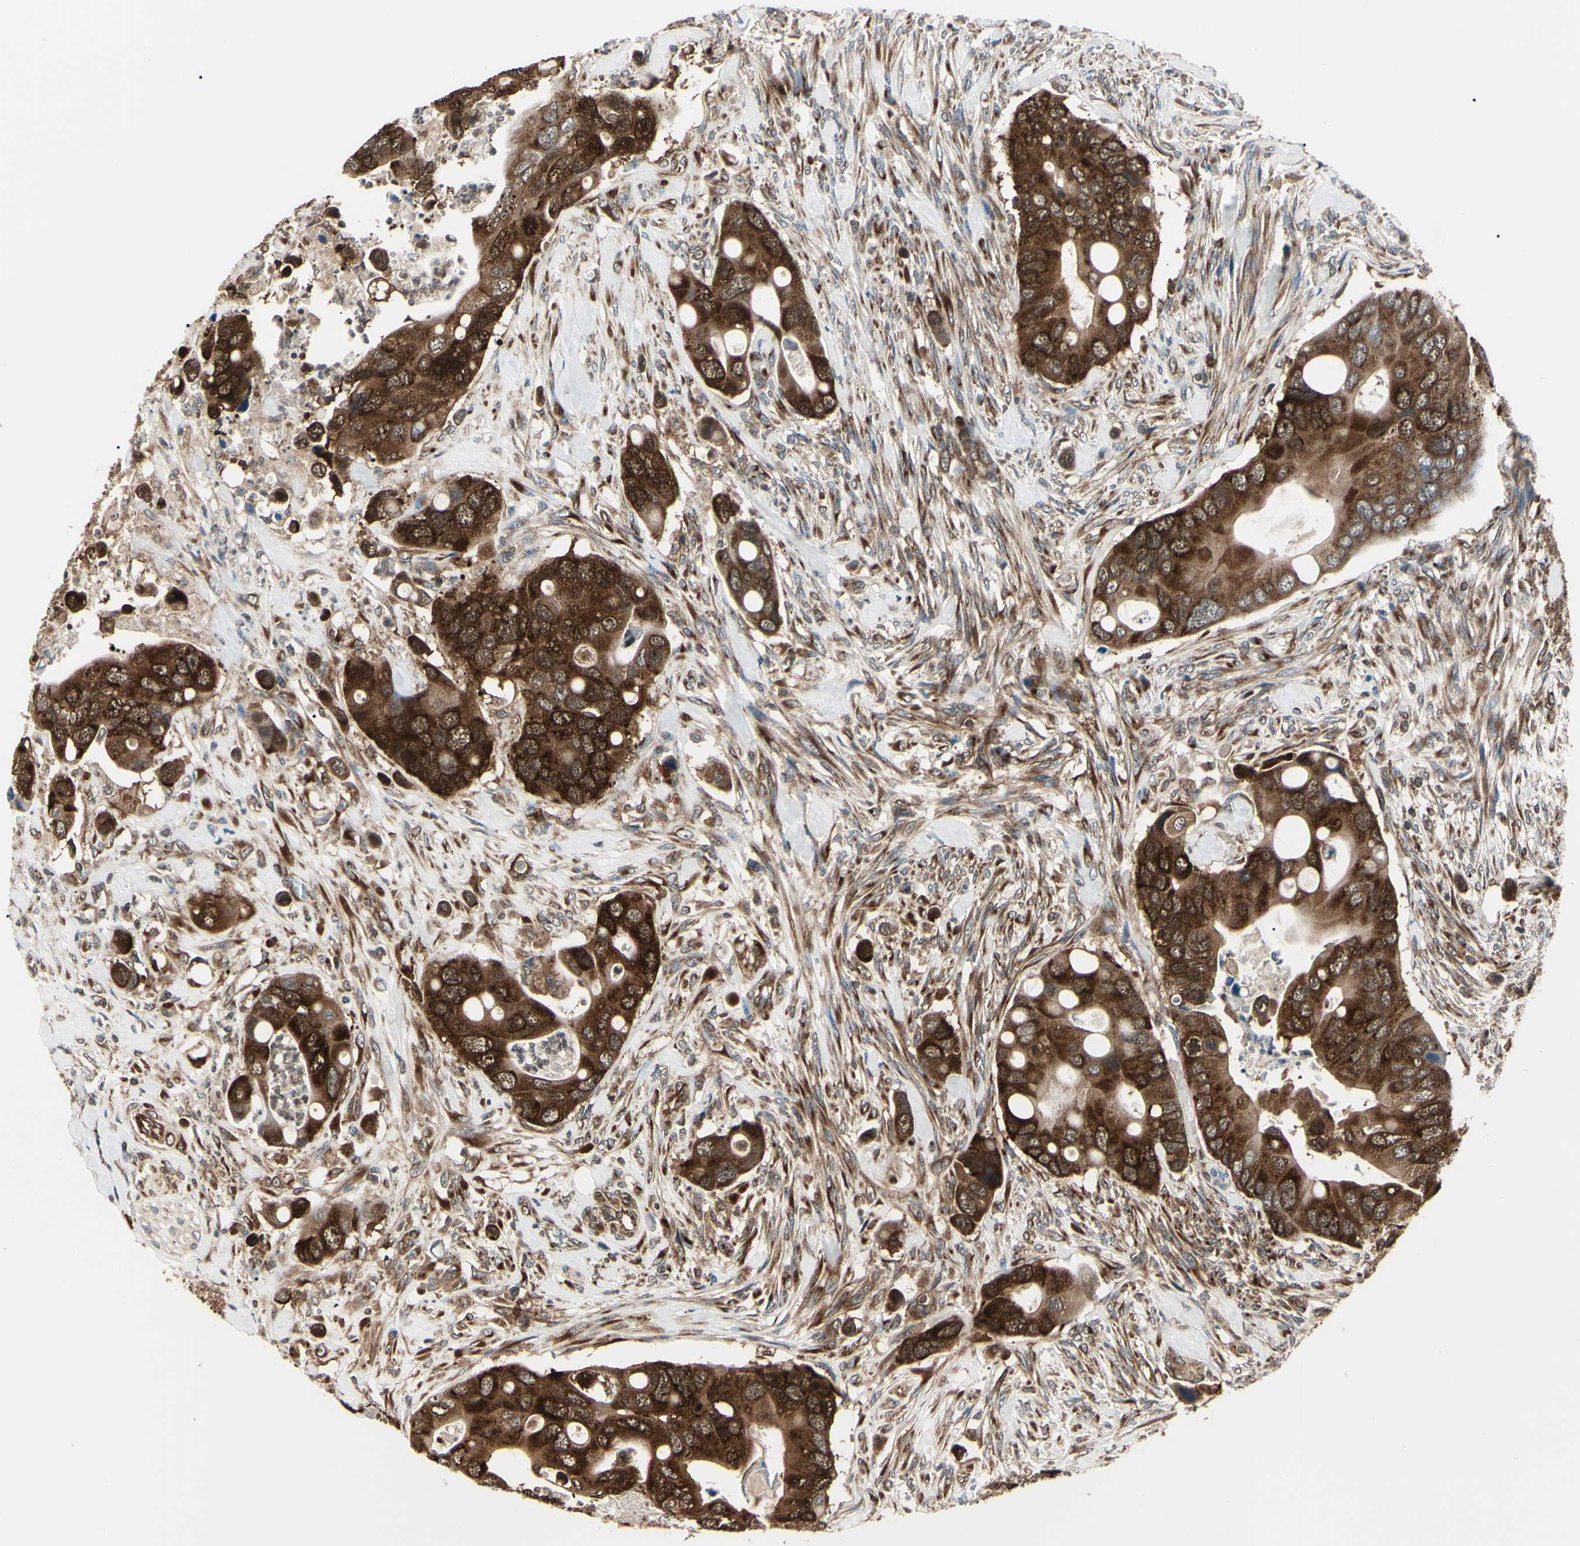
{"staining": {"intensity": "strong", "quantity": ">75%", "location": "cytoplasmic/membranous,nuclear"}, "tissue": "colorectal cancer", "cell_type": "Tumor cells", "image_type": "cancer", "snomed": [{"axis": "morphology", "description": "Adenocarcinoma, NOS"}, {"axis": "topography", "description": "Rectum"}], "caption": "Immunohistochemical staining of colorectal adenocarcinoma reveals high levels of strong cytoplasmic/membranous and nuclear positivity in about >75% of tumor cells.", "gene": "MAPRE1", "patient": {"sex": "female", "age": 57}}